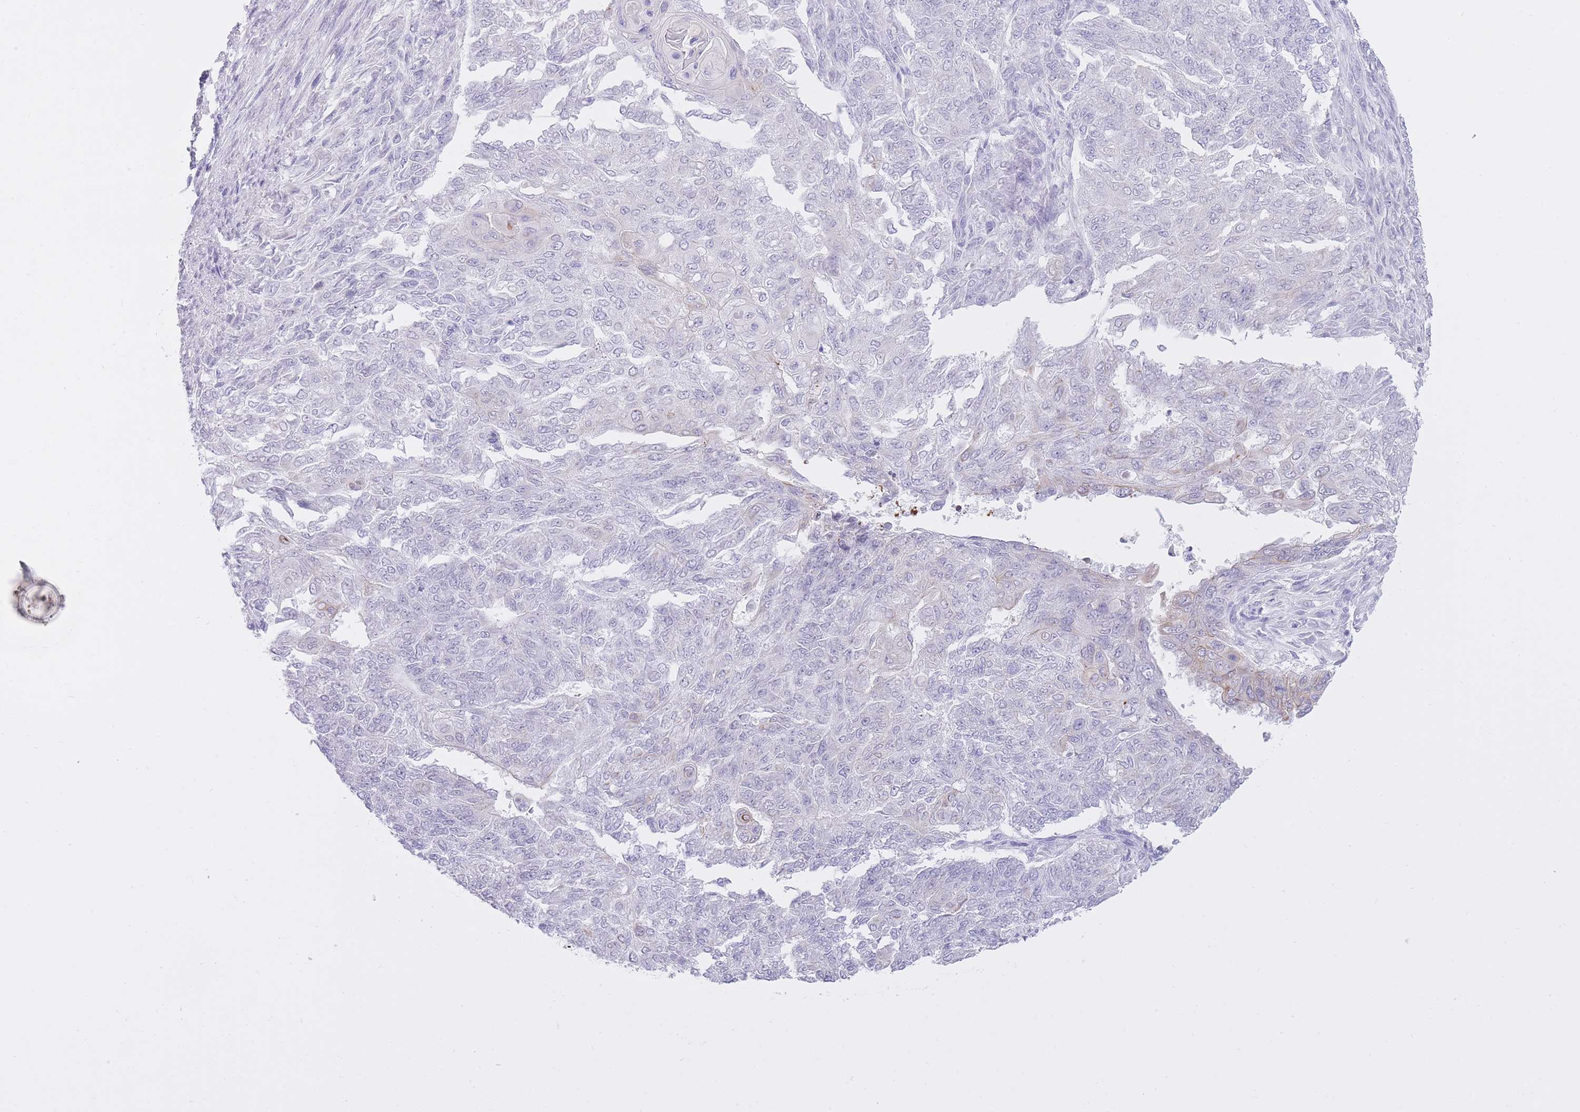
{"staining": {"intensity": "negative", "quantity": "none", "location": "none"}, "tissue": "endometrial cancer", "cell_type": "Tumor cells", "image_type": "cancer", "snomed": [{"axis": "morphology", "description": "Adenocarcinoma, NOS"}, {"axis": "topography", "description": "Endometrium"}], "caption": "High power microscopy micrograph of an IHC histopathology image of endometrial adenocarcinoma, revealing no significant expression in tumor cells.", "gene": "ZNF501", "patient": {"sex": "female", "age": 32}}